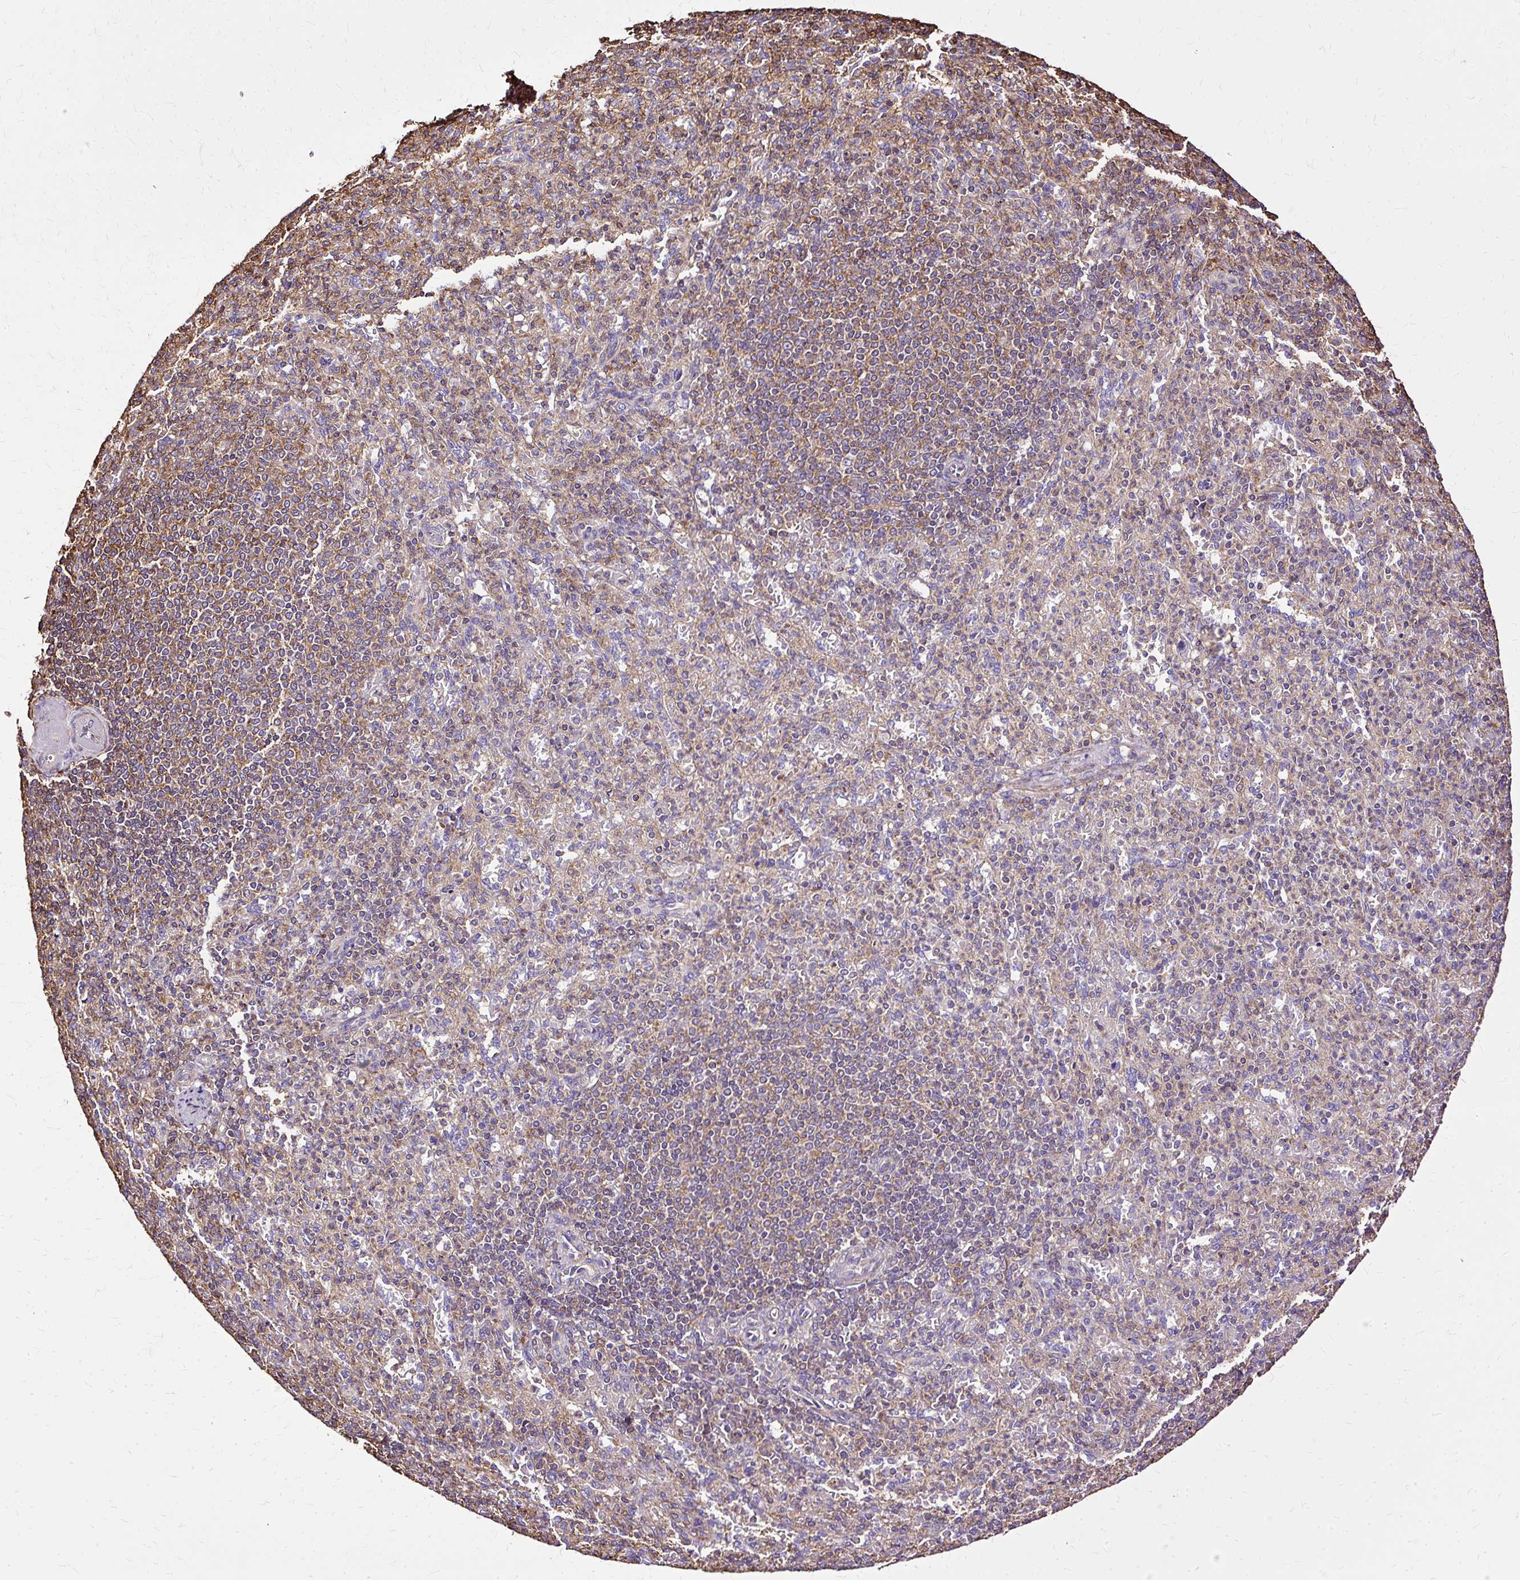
{"staining": {"intensity": "weak", "quantity": "<25%", "location": "cytoplasmic/membranous"}, "tissue": "spleen", "cell_type": "Cells in red pulp", "image_type": "normal", "snomed": [{"axis": "morphology", "description": "Normal tissue, NOS"}, {"axis": "topography", "description": "Spleen"}], "caption": "The image reveals no staining of cells in red pulp in normal spleen.", "gene": "KLHL11", "patient": {"sex": "female", "age": 74}}